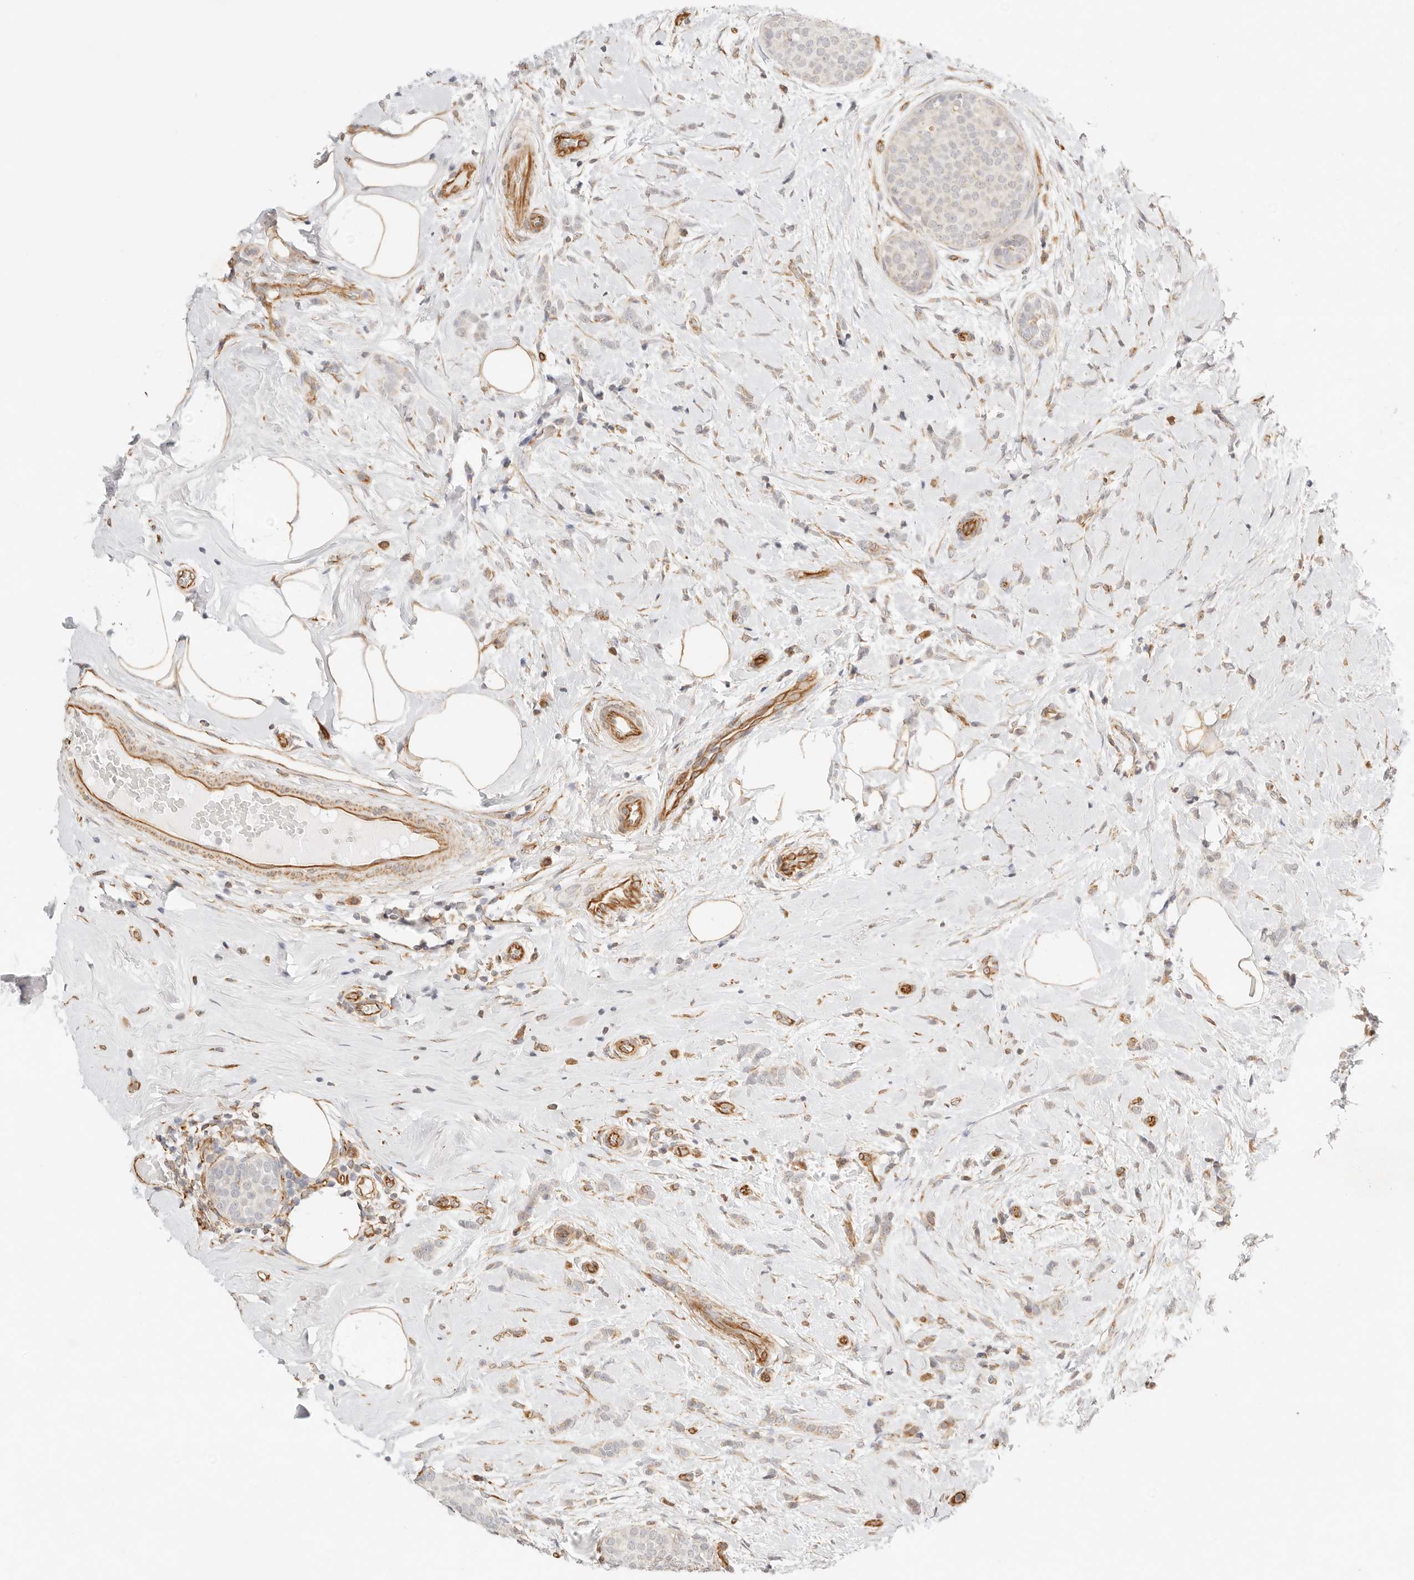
{"staining": {"intensity": "weak", "quantity": "25%-75%", "location": "cytoplasmic/membranous"}, "tissue": "breast cancer", "cell_type": "Tumor cells", "image_type": "cancer", "snomed": [{"axis": "morphology", "description": "Lobular carcinoma, in situ"}, {"axis": "morphology", "description": "Lobular carcinoma"}, {"axis": "topography", "description": "Breast"}], "caption": "Approximately 25%-75% of tumor cells in human breast lobular carcinoma in situ demonstrate weak cytoplasmic/membranous protein expression as visualized by brown immunohistochemical staining.", "gene": "ZC3H11A", "patient": {"sex": "female", "age": 41}}